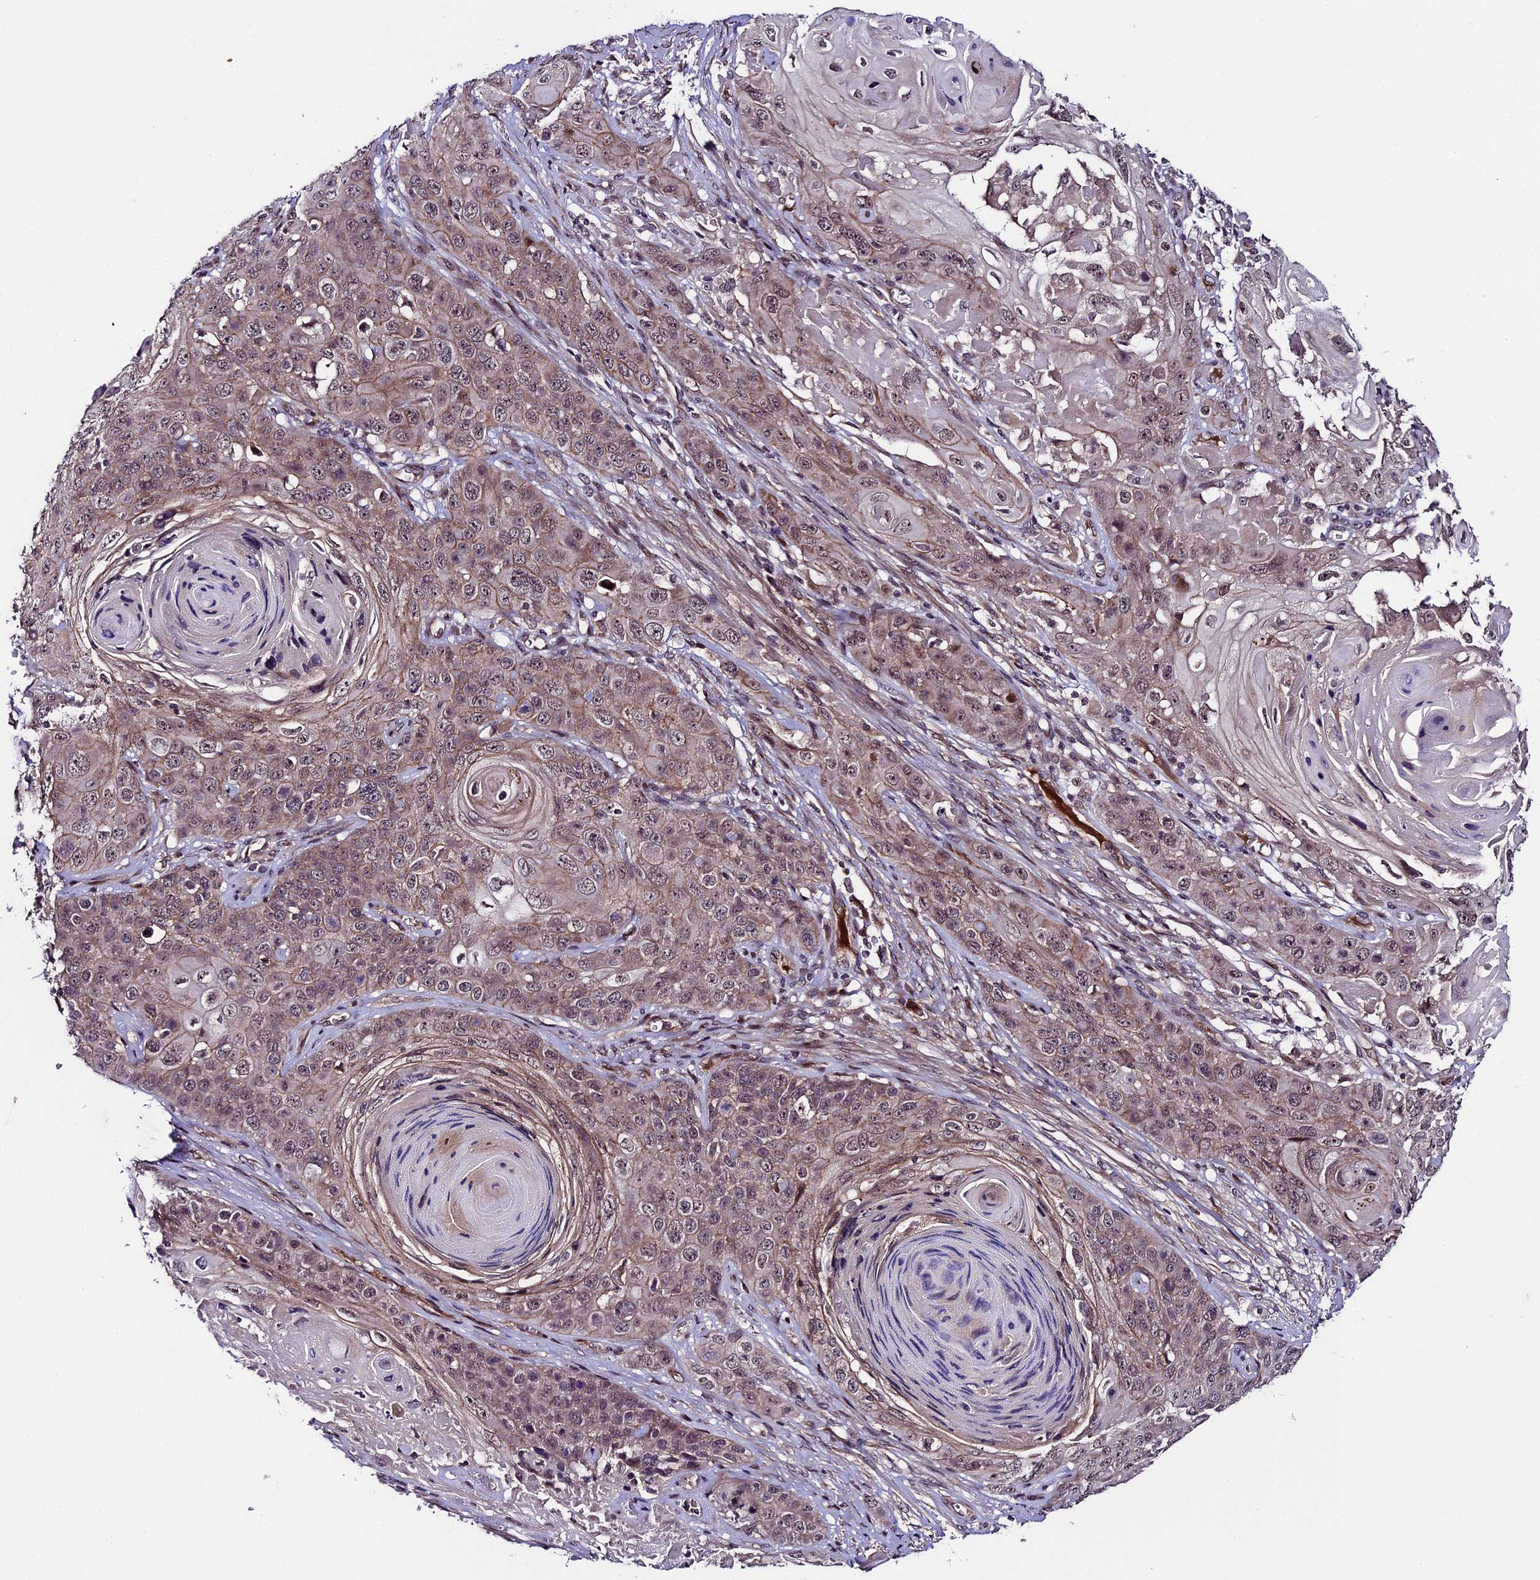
{"staining": {"intensity": "weak", "quantity": ">75%", "location": "cytoplasmic/membranous,nuclear"}, "tissue": "skin cancer", "cell_type": "Tumor cells", "image_type": "cancer", "snomed": [{"axis": "morphology", "description": "Squamous cell carcinoma, NOS"}, {"axis": "topography", "description": "Skin"}], "caption": "An IHC photomicrograph of tumor tissue is shown. Protein staining in brown highlights weak cytoplasmic/membranous and nuclear positivity in skin cancer within tumor cells.", "gene": "SIPA1L3", "patient": {"sex": "male", "age": 55}}